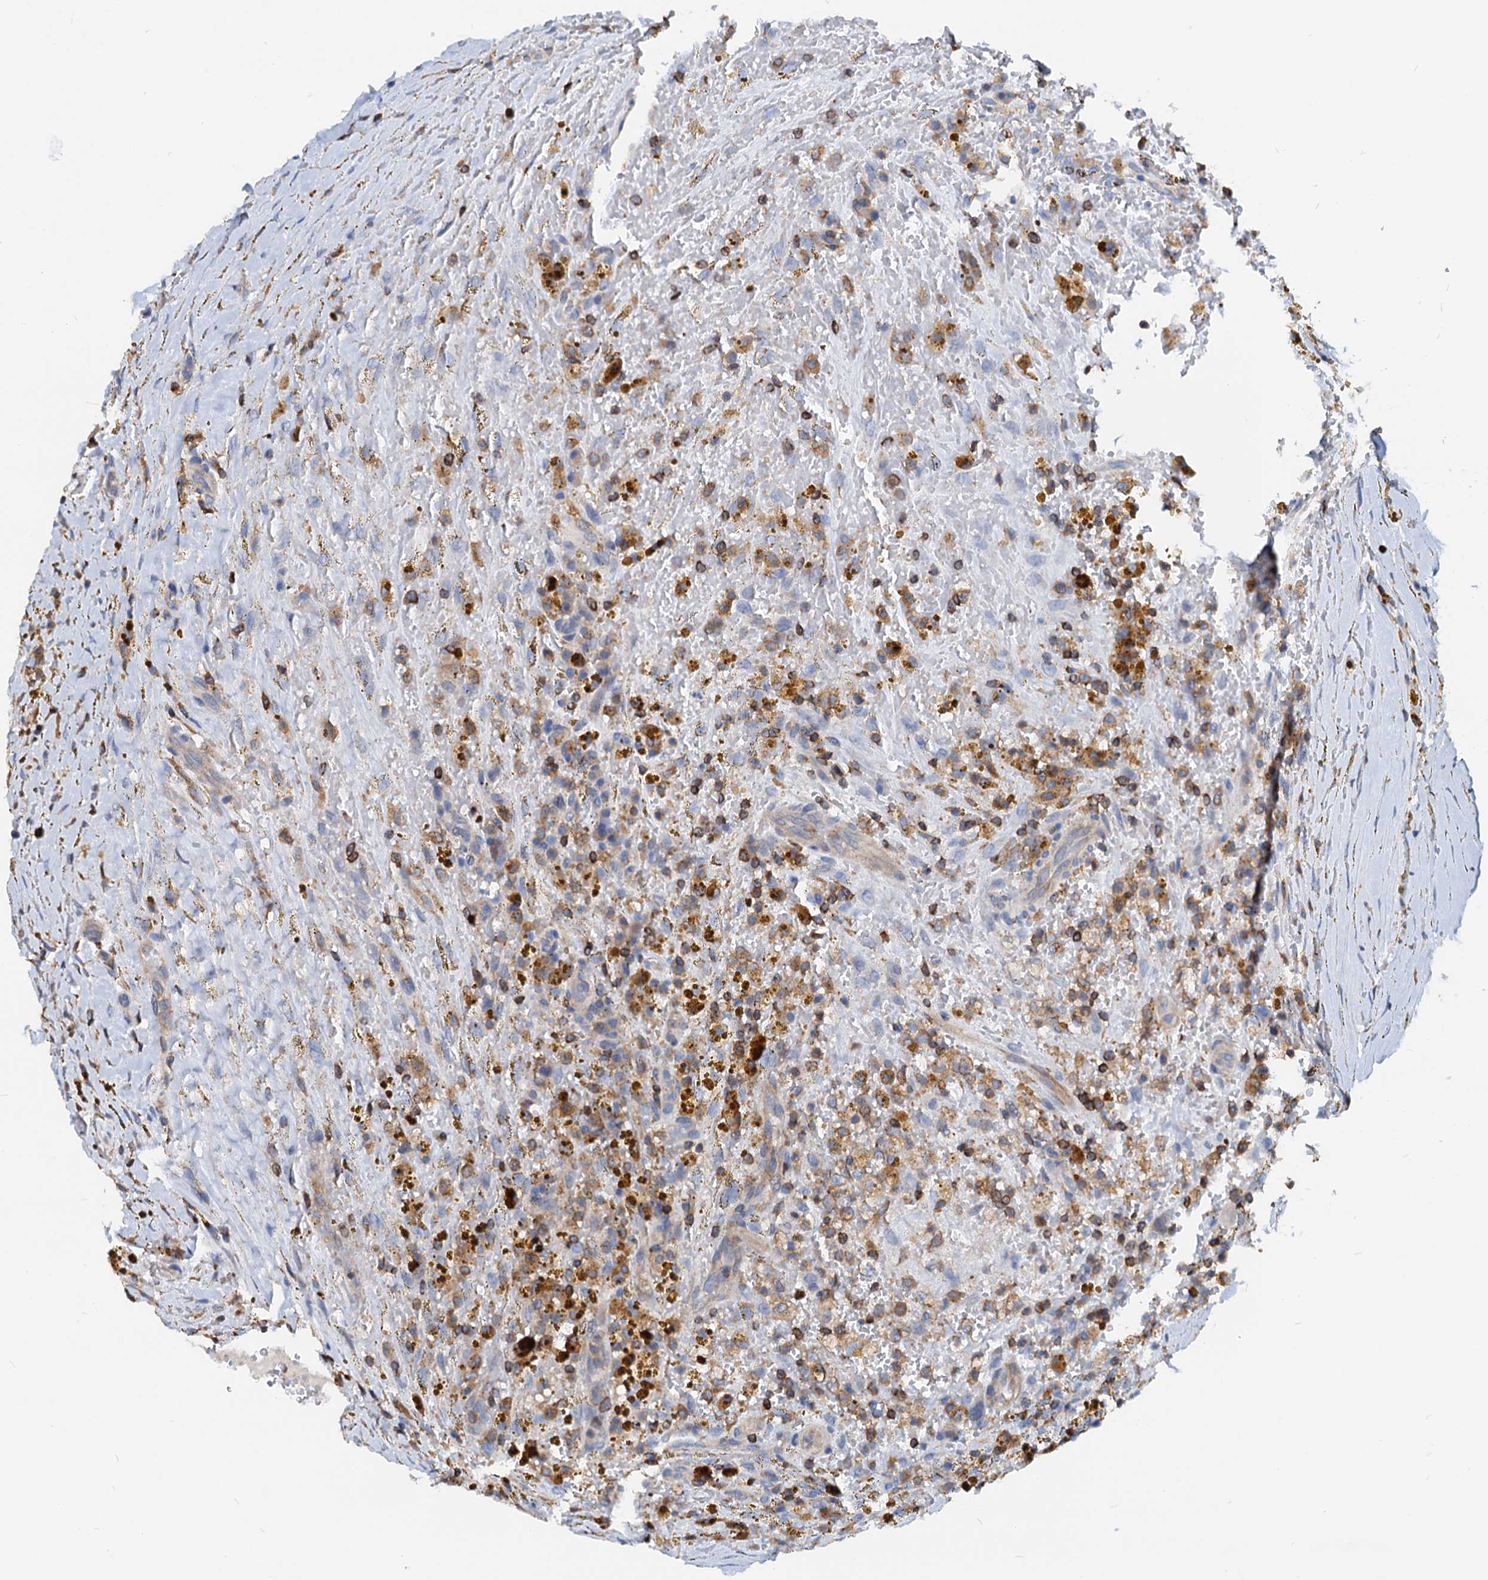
{"staining": {"intensity": "negative", "quantity": "none", "location": "none"}, "tissue": "thyroid cancer", "cell_type": "Tumor cells", "image_type": "cancer", "snomed": [{"axis": "morphology", "description": "Papillary adenocarcinoma, NOS"}, {"axis": "topography", "description": "Thyroid gland"}], "caption": "DAB (3,3'-diaminobenzidine) immunohistochemical staining of papillary adenocarcinoma (thyroid) shows no significant positivity in tumor cells. Brightfield microscopy of immunohistochemistry (IHC) stained with DAB (3,3'-diaminobenzidine) (brown) and hematoxylin (blue), captured at high magnification.", "gene": "LCP2", "patient": {"sex": "male", "age": 77}}